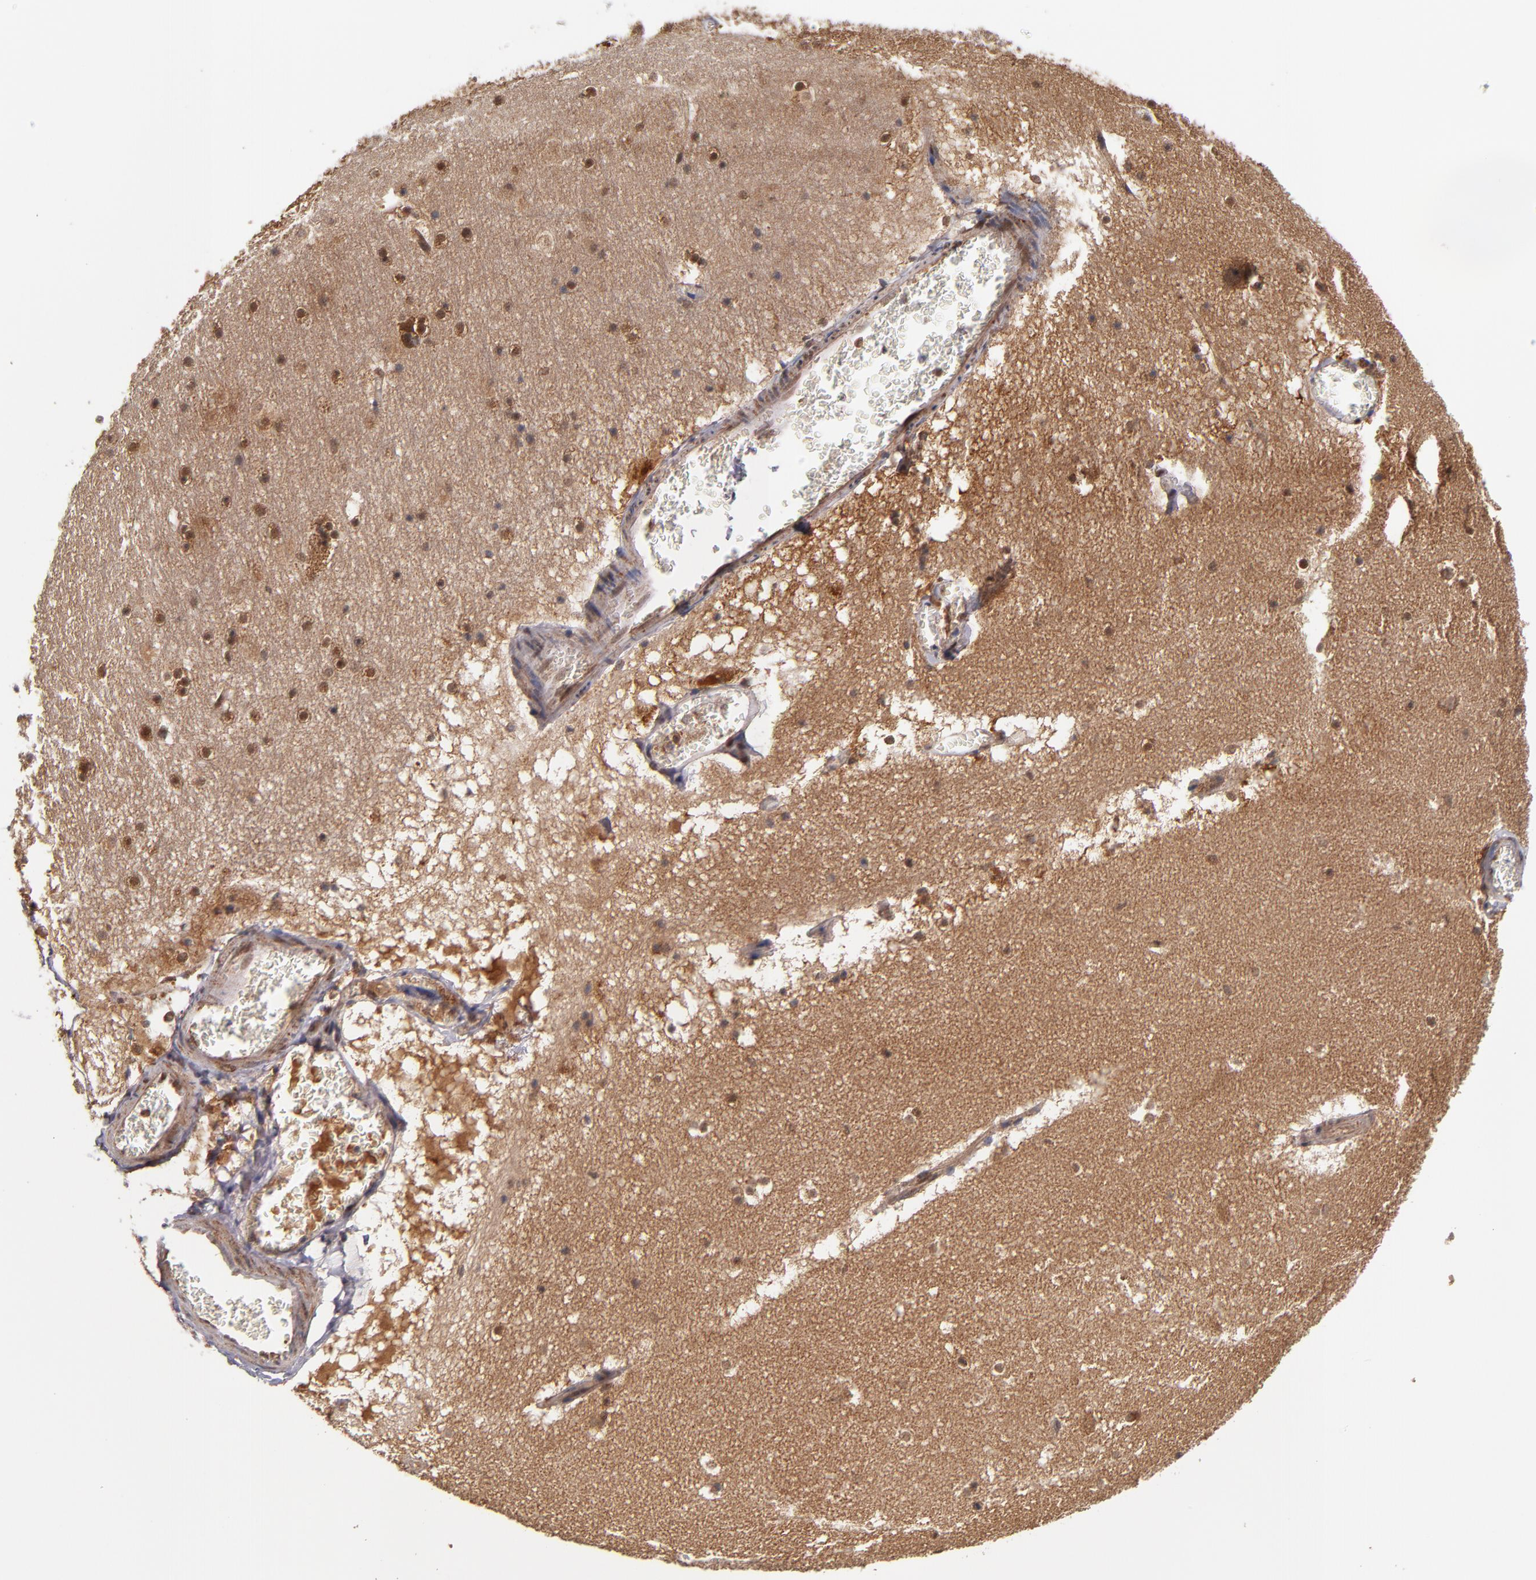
{"staining": {"intensity": "moderate", "quantity": "25%-75%", "location": "cytoplasmic/membranous"}, "tissue": "hippocampus", "cell_type": "Glial cells", "image_type": "normal", "snomed": [{"axis": "morphology", "description": "Normal tissue, NOS"}, {"axis": "topography", "description": "Hippocampus"}], "caption": "Approximately 25%-75% of glial cells in normal hippocampus demonstrate moderate cytoplasmic/membranous protein expression as visualized by brown immunohistochemical staining.", "gene": "CUL5", "patient": {"sex": "male", "age": 45}}